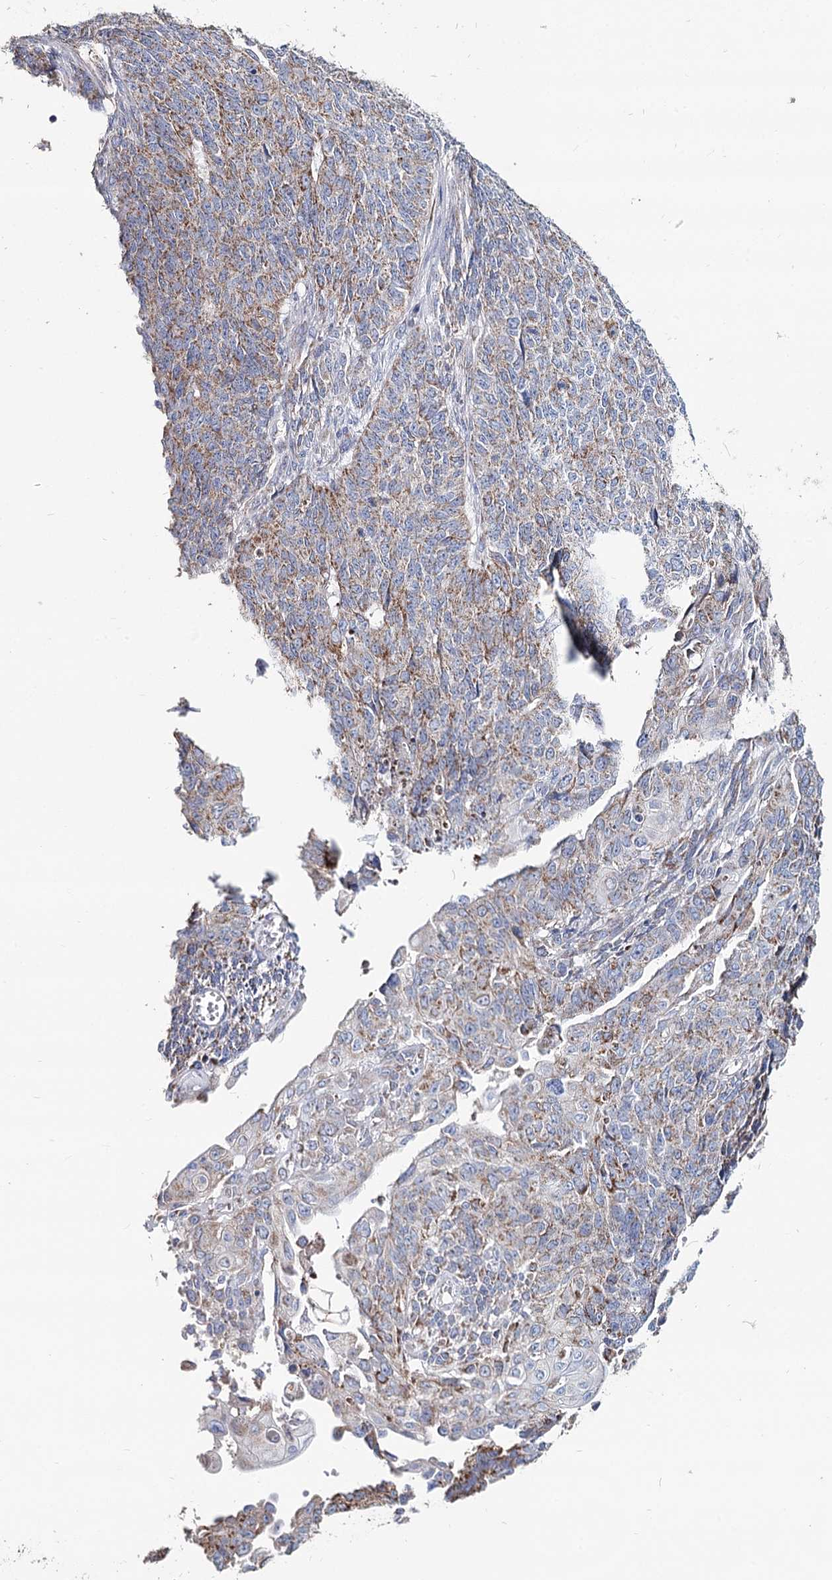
{"staining": {"intensity": "moderate", "quantity": ">75%", "location": "cytoplasmic/membranous"}, "tissue": "endometrial cancer", "cell_type": "Tumor cells", "image_type": "cancer", "snomed": [{"axis": "morphology", "description": "Adenocarcinoma, NOS"}, {"axis": "topography", "description": "Endometrium"}], "caption": "Endometrial cancer (adenocarcinoma) was stained to show a protein in brown. There is medium levels of moderate cytoplasmic/membranous staining in about >75% of tumor cells.", "gene": "MCCC2", "patient": {"sex": "female", "age": 32}}